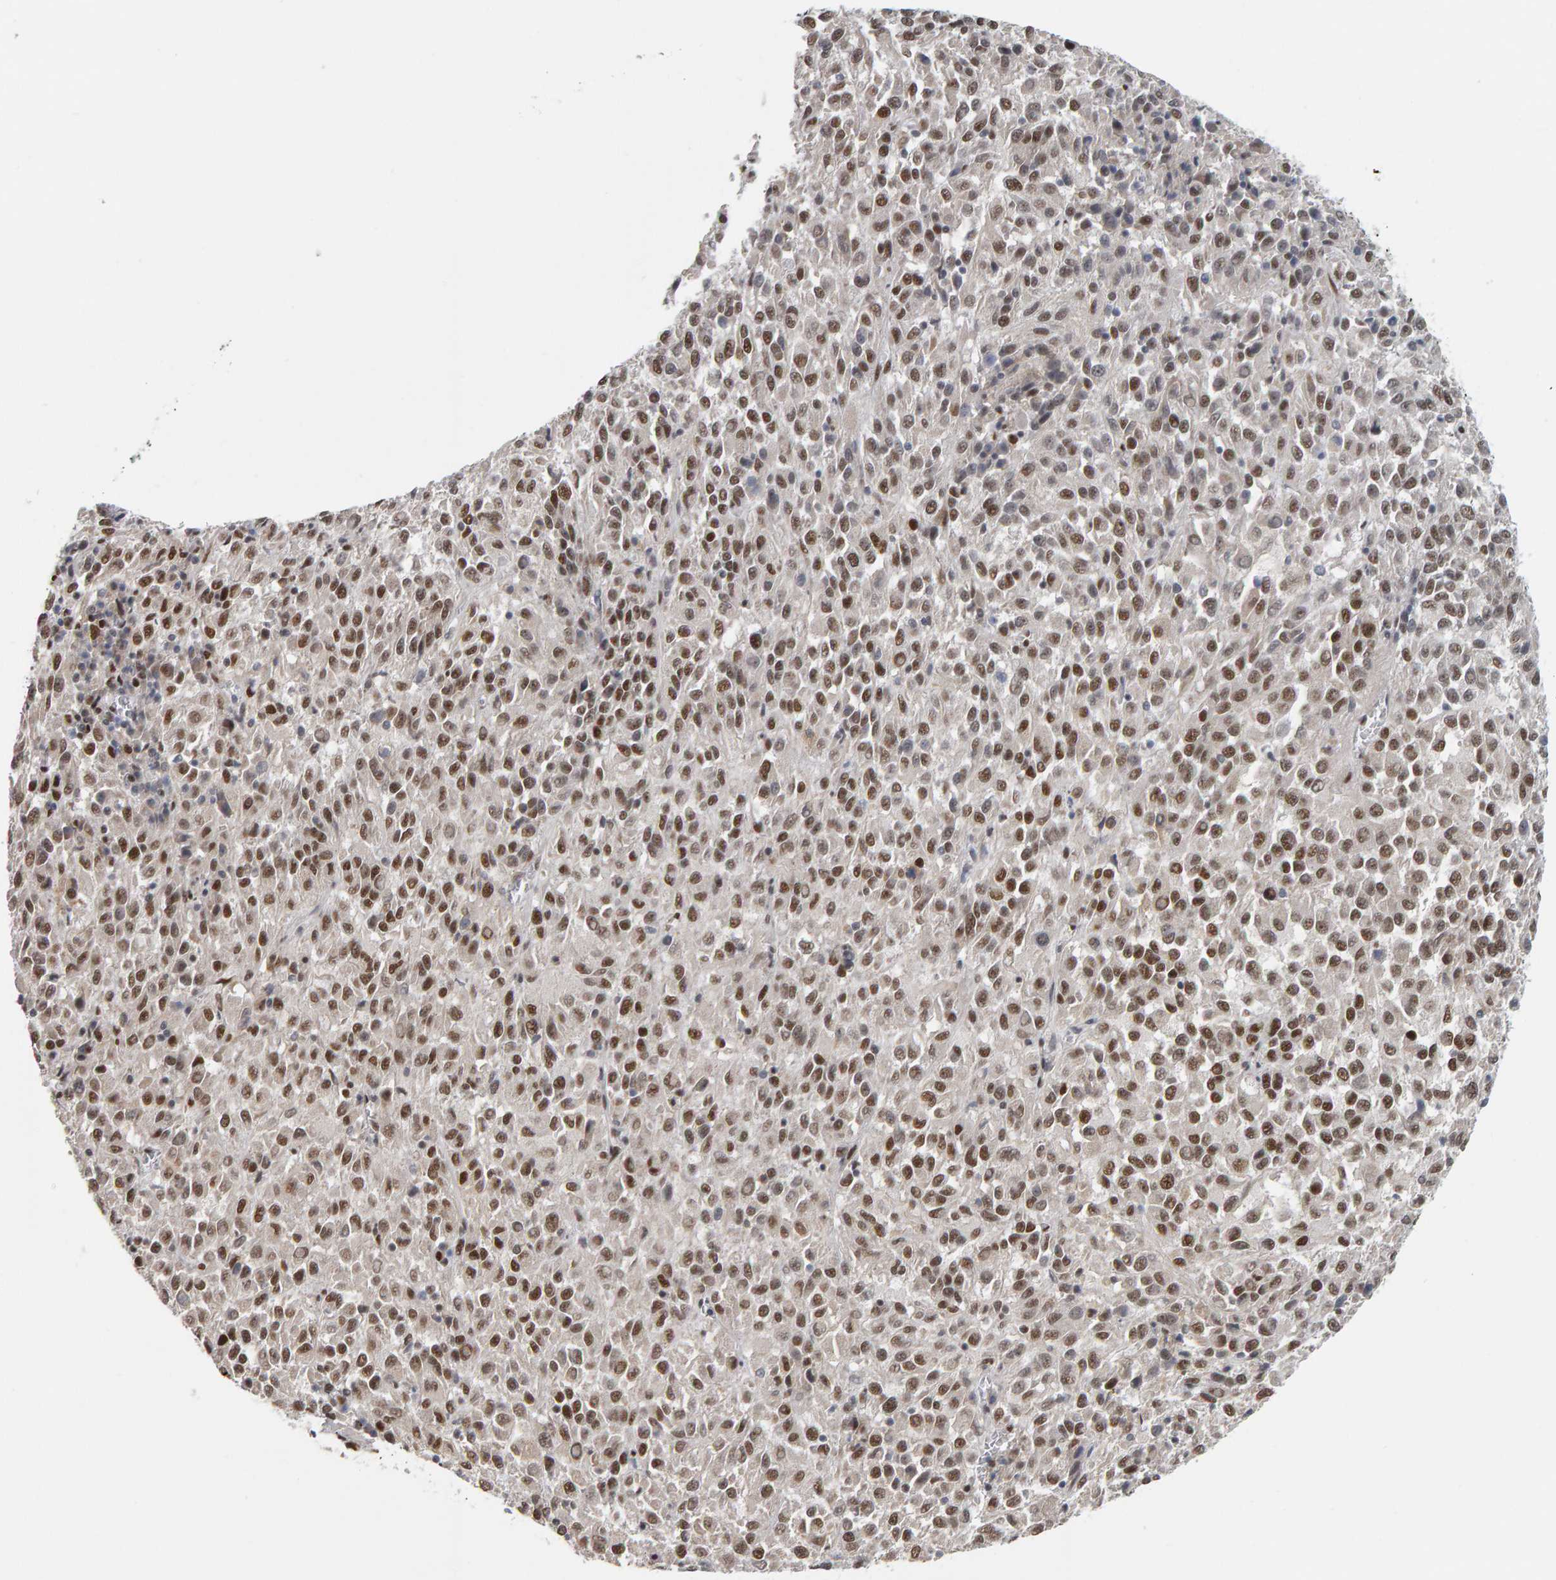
{"staining": {"intensity": "strong", "quantity": ">75%", "location": "nuclear"}, "tissue": "melanoma", "cell_type": "Tumor cells", "image_type": "cancer", "snomed": [{"axis": "morphology", "description": "Malignant melanoma, Metastatic site"}, {"axis": "topography", "description": "Lung"}], "caption": "High-magnification brightfield microscopy of malignant melanoma (metastatic site) stained with DAB (brown) and counterstained with hematoxylin (blue). tumor cells exhibit strong nuclear expression is seen in about>75% of cells.", "gene": "ATF7IP", "patient": {"sex": "male", "age": 64}}